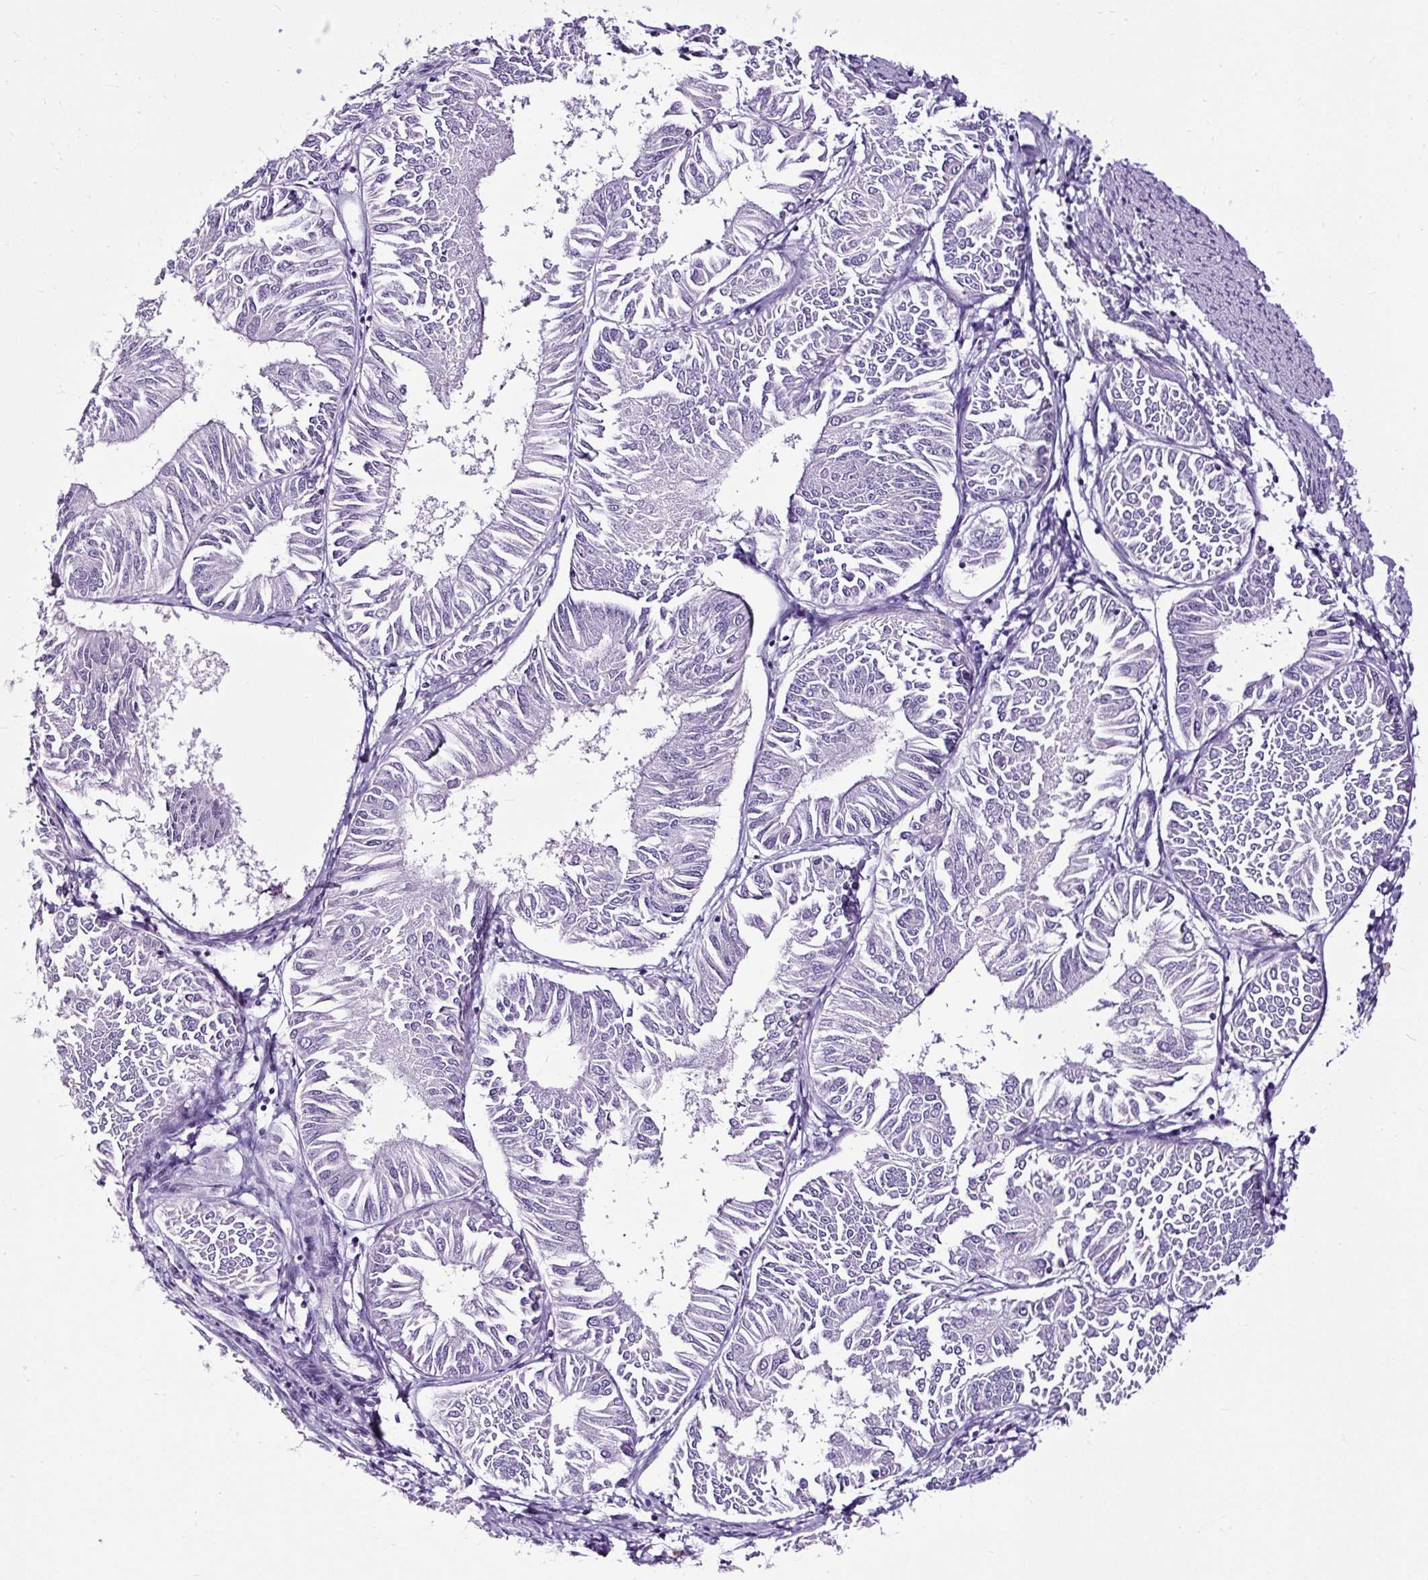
{"staining": {"intensity": "negative", "quantity": "none", "location": "none"}, "tissue": "endometrial cancer", "cell_type": "Tumor cells", "image_type": "cancer", "snomed": [{"axis": "morphology", "description": "Adenocarcinoma, NOS"}, {"axis": "topography", "description": "Endometrium"}], "caption": "Immunohistochemical staining of adenocarcinoma (endometrial) displays no significant staining in tumor cells.", "gene": "SLC7A8", "patient": {"sex": "female", "age": 58}}